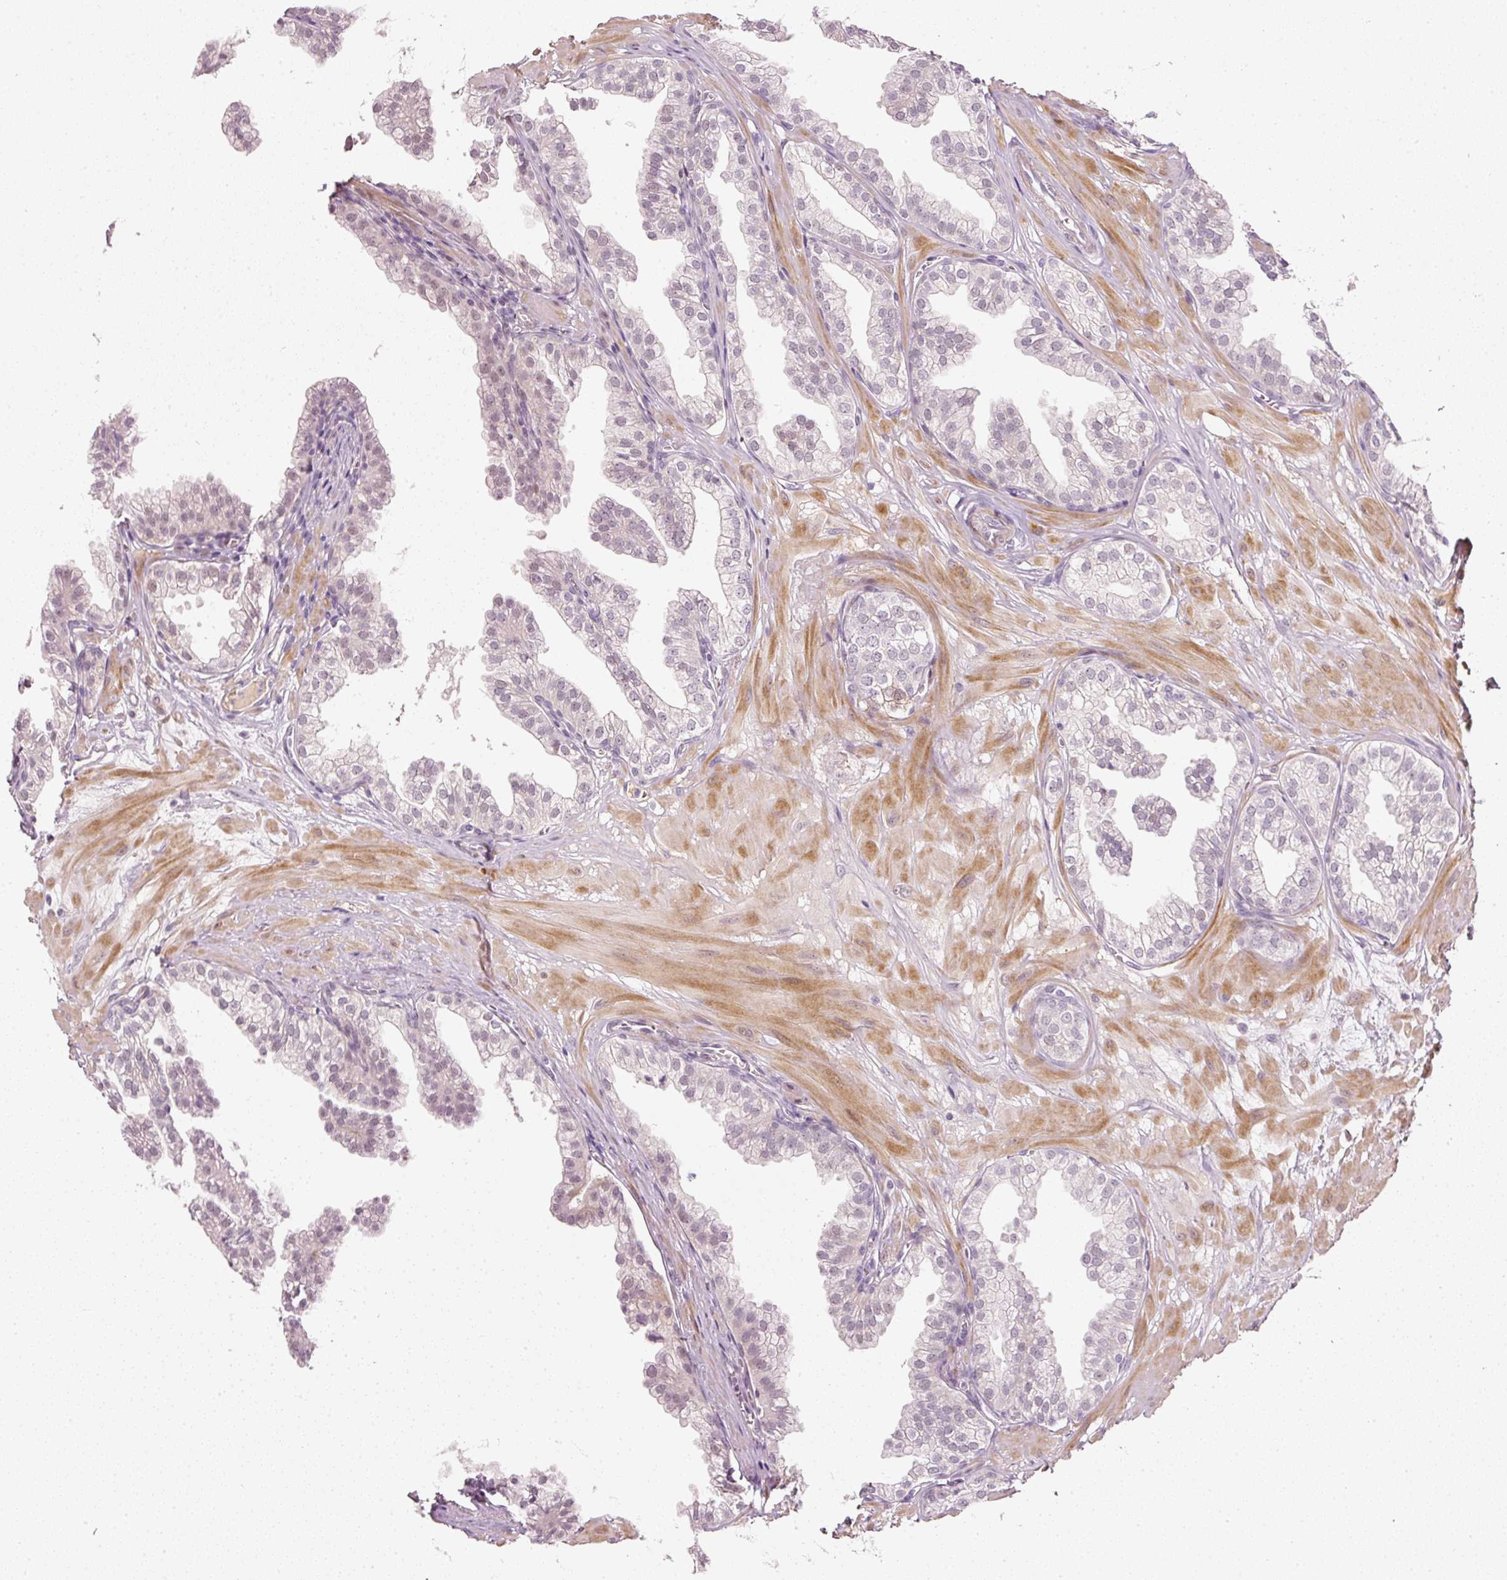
{"staining": {"intensity": "negative", "quantity": "none", "location": "none"}, "tissue": "prostate", "cell_type": "Glandular cells", "image_type": "normal", "snomed": [{"axis": "morphology", "description": "Normal tissue, NOS"}, {"axis": "topography", "description": "Prostate"}, {"axis": "topography", "description": "Peripheral nerve tissue"}], "caption": "Human prostate stained for a protein using immunohistochemistry (IHC) displays no staining in glandular cells.", "gene": "TOGARAM1", "patient": {"sex": "male", "age": 55}}